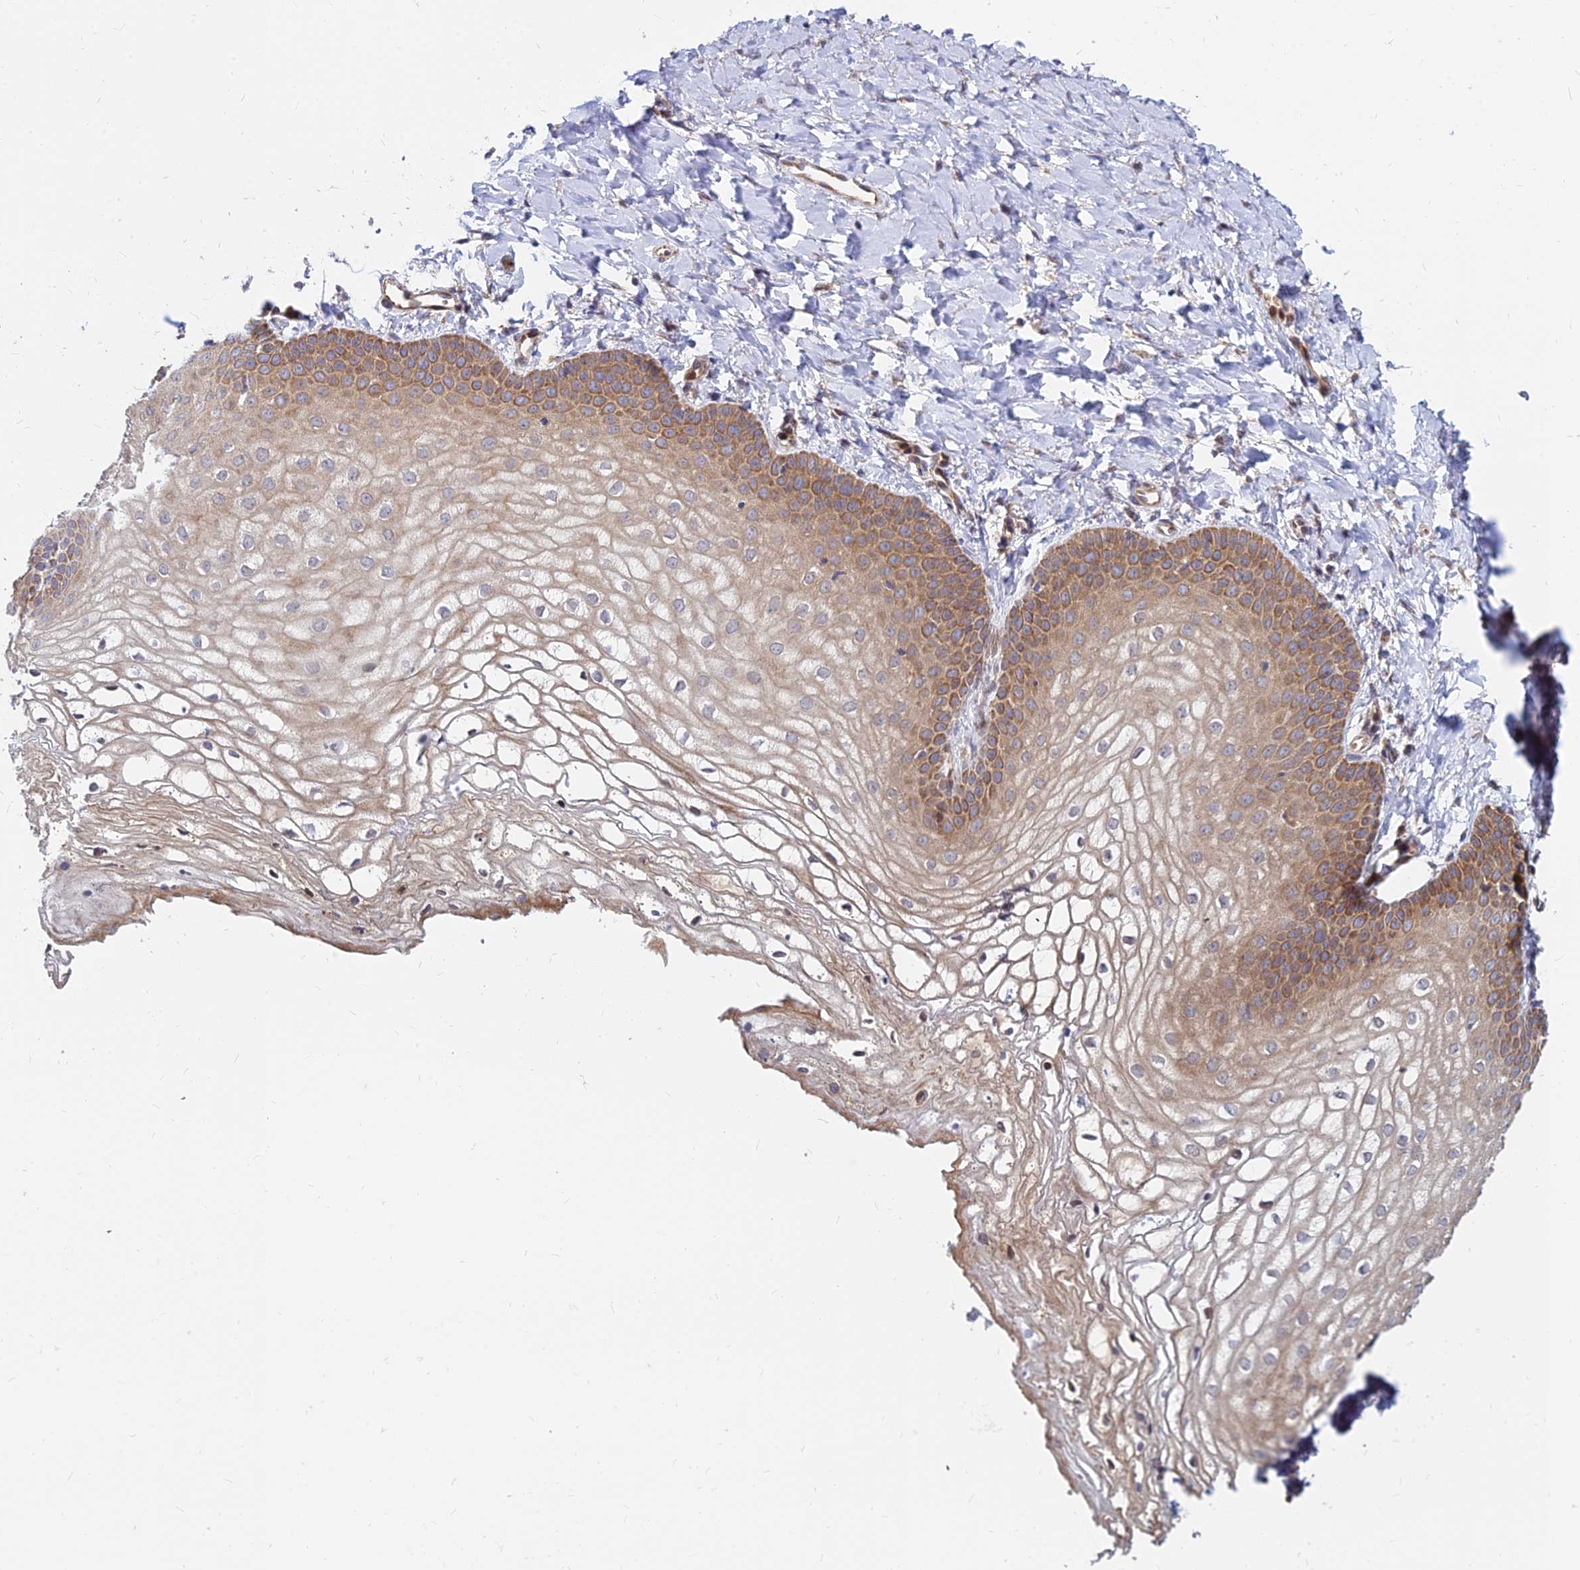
{"staining": {"intensity": "moderate", "quantity": ">75%", "location": "cytoplasmic/membranous,nuclear"}, "tissue": "vagina", "cell_type": "Squamous epithelial cells", "image_type": "normal", "snomed": [{"axis": "morphology", "description": "Normal tissue, NOS"}, {"axis": "topography", "description": "Vagina"}], "caption": "A high-resolution micrograph shows IHC staining of normal vagina, which exhibits moderate cytoplasmic/membranous,nuclear staining in approximately >75% of squamous epithelial cells.", "gene": "CCT6A", "patient": {"sex": "female", "age": 68}}